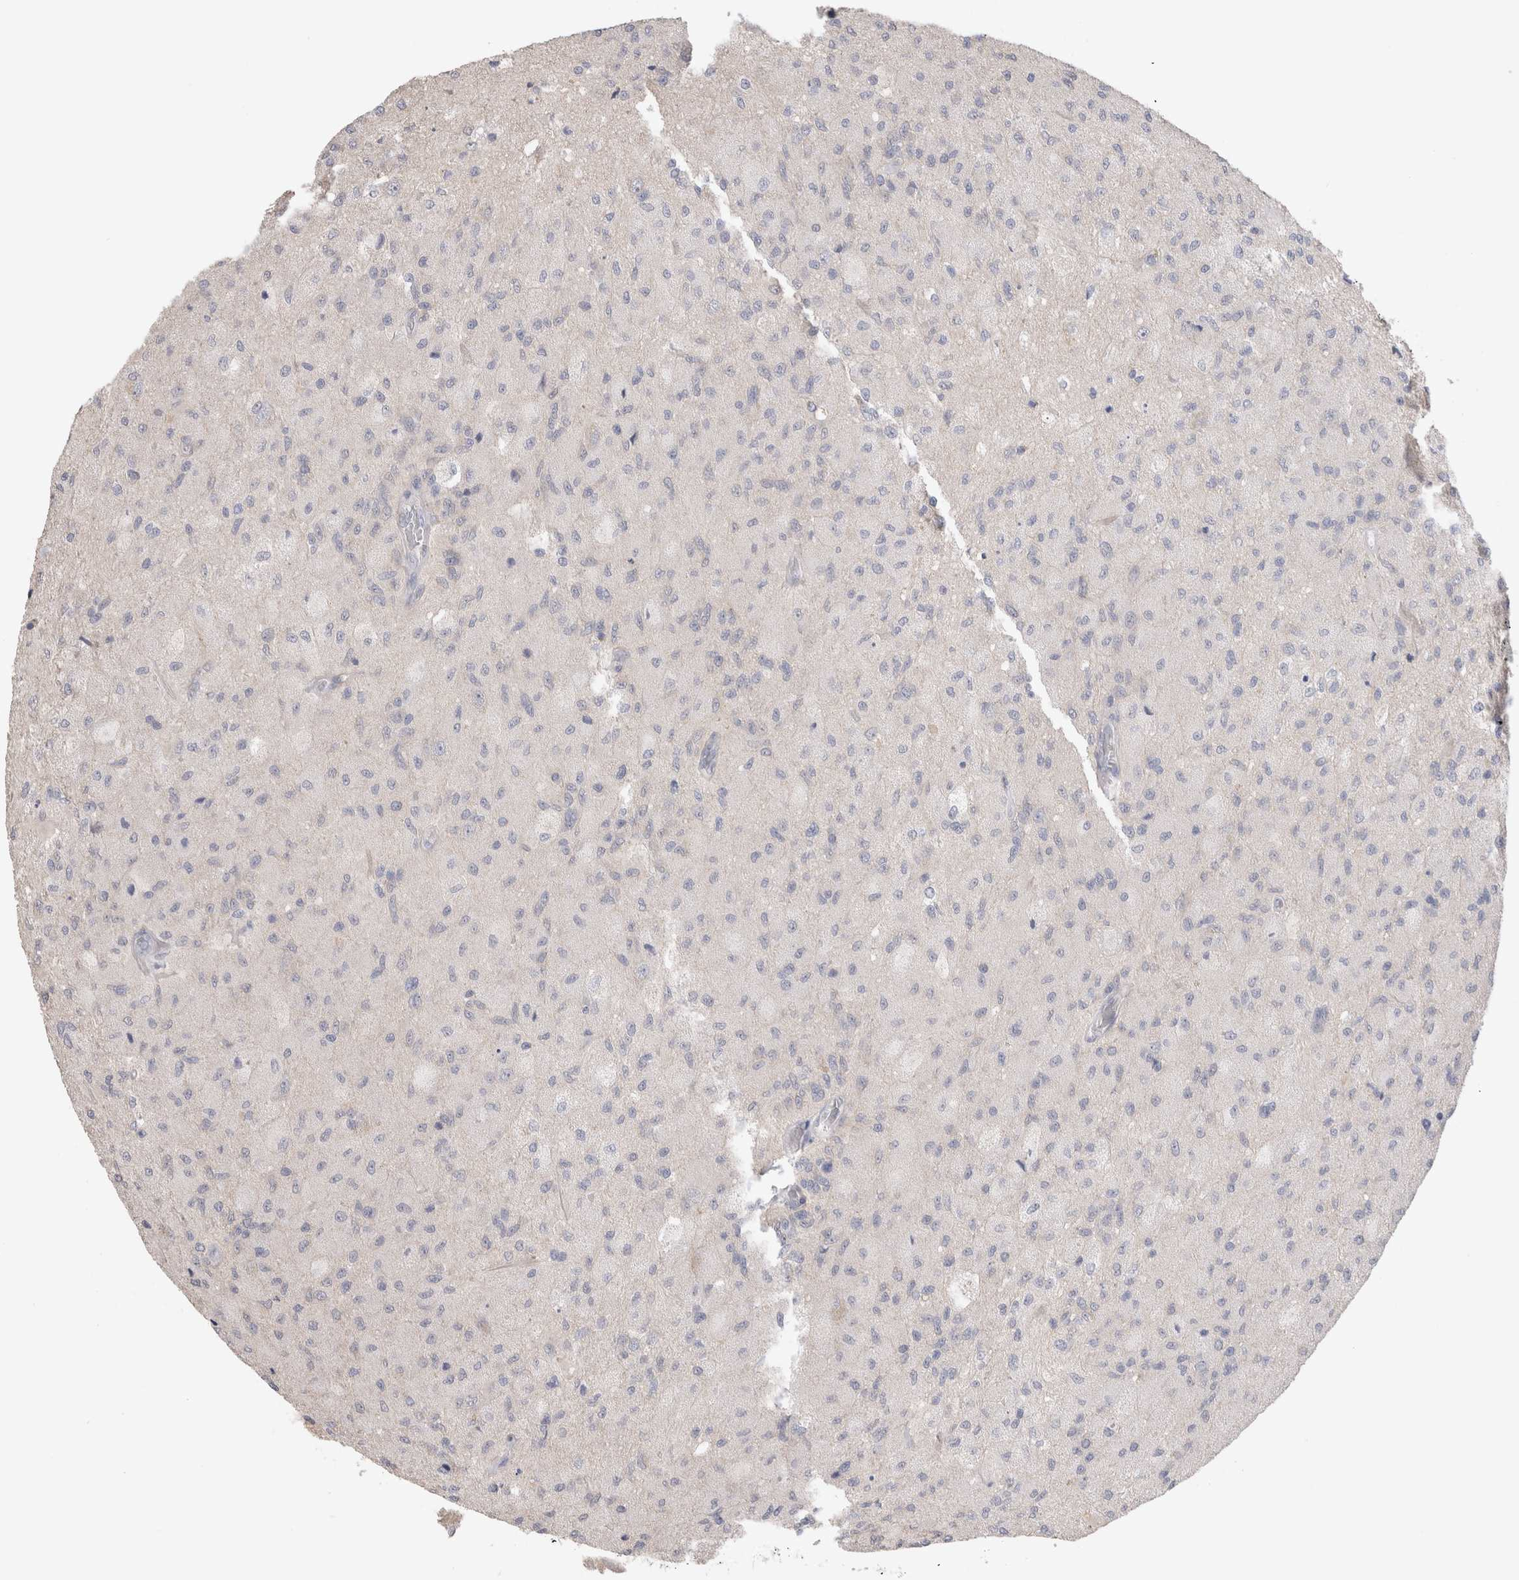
{"staining": {"intensity": "negative", "quantity": "none", "location": "none"}, "tissue": "glioma", "cell_type": "Tumor cells", "image_type": "cancer", "snomed": [{"axis": "morphology", "description": "Normal tissue, NOS"}, {"axis": "morphology", "description": "Glioma, malignant, High grade"}, {"axis": "topography", "description": "Cerebral cortex"}], "caption": "This is an immunohistochemistry histopathology image of human glioma. There is no expression in tumor cells.", "gene": "DMD", "patient": {"sex": "male", "age": 77}}